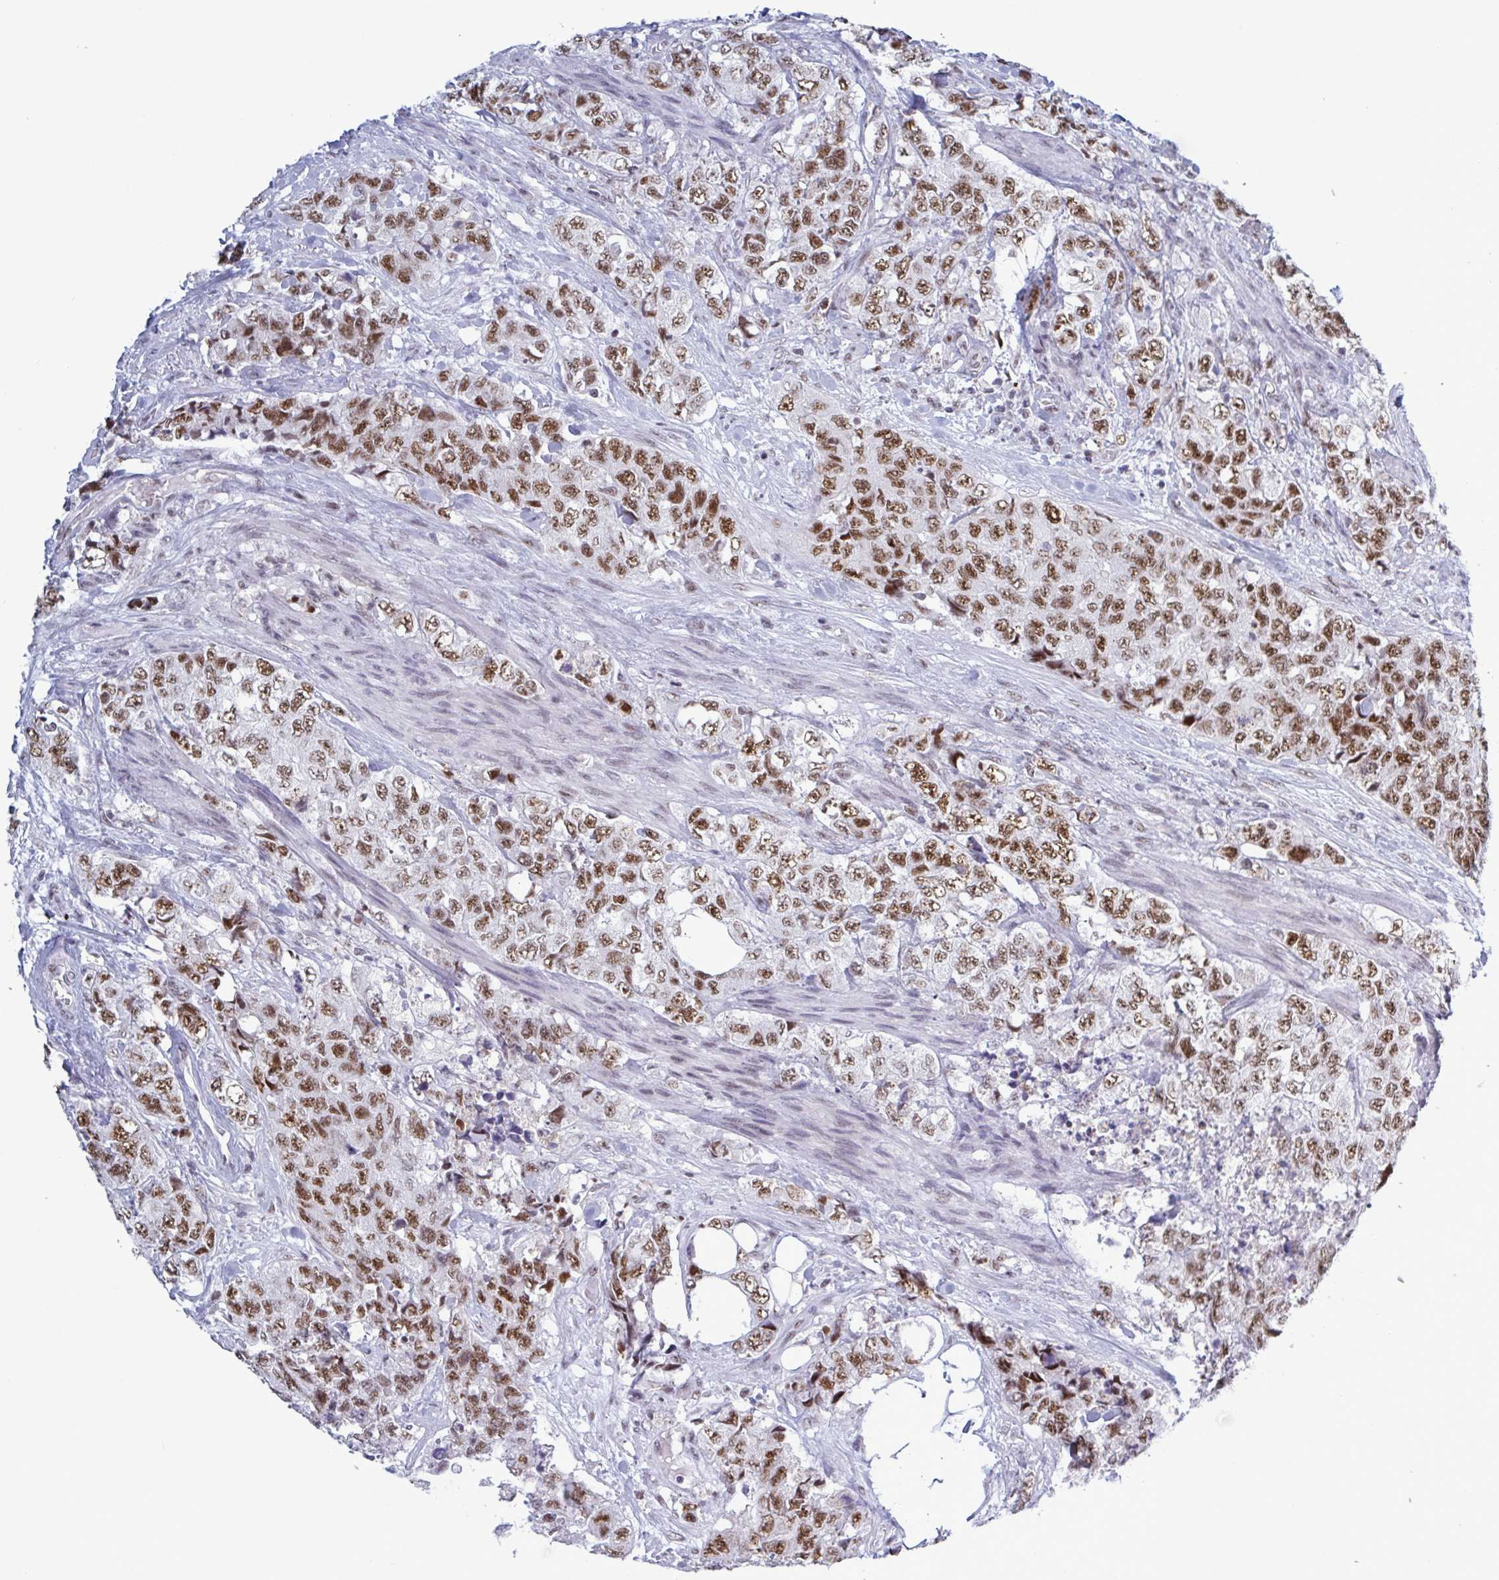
{"staining": {"intensity": "strong", "quantity": ">75%", "location": "nuclear"}, "tissue": "urothelial cancer", "cell_type": "Tumor cells", "image_type": "cancer", "snomed": [{"axis": "morphology", "description": "Urothelial carcinoma, High grade"}, {"axis": "topography", "description": "Urinary bladder"}], "caption": "An image of urothelial carcinoma (high-grade) stained for a protein shows strong nuclear brown staining in tumor cells.", "gene": "PPP1R10", "patient": {"sex": "female", "age": 78}}